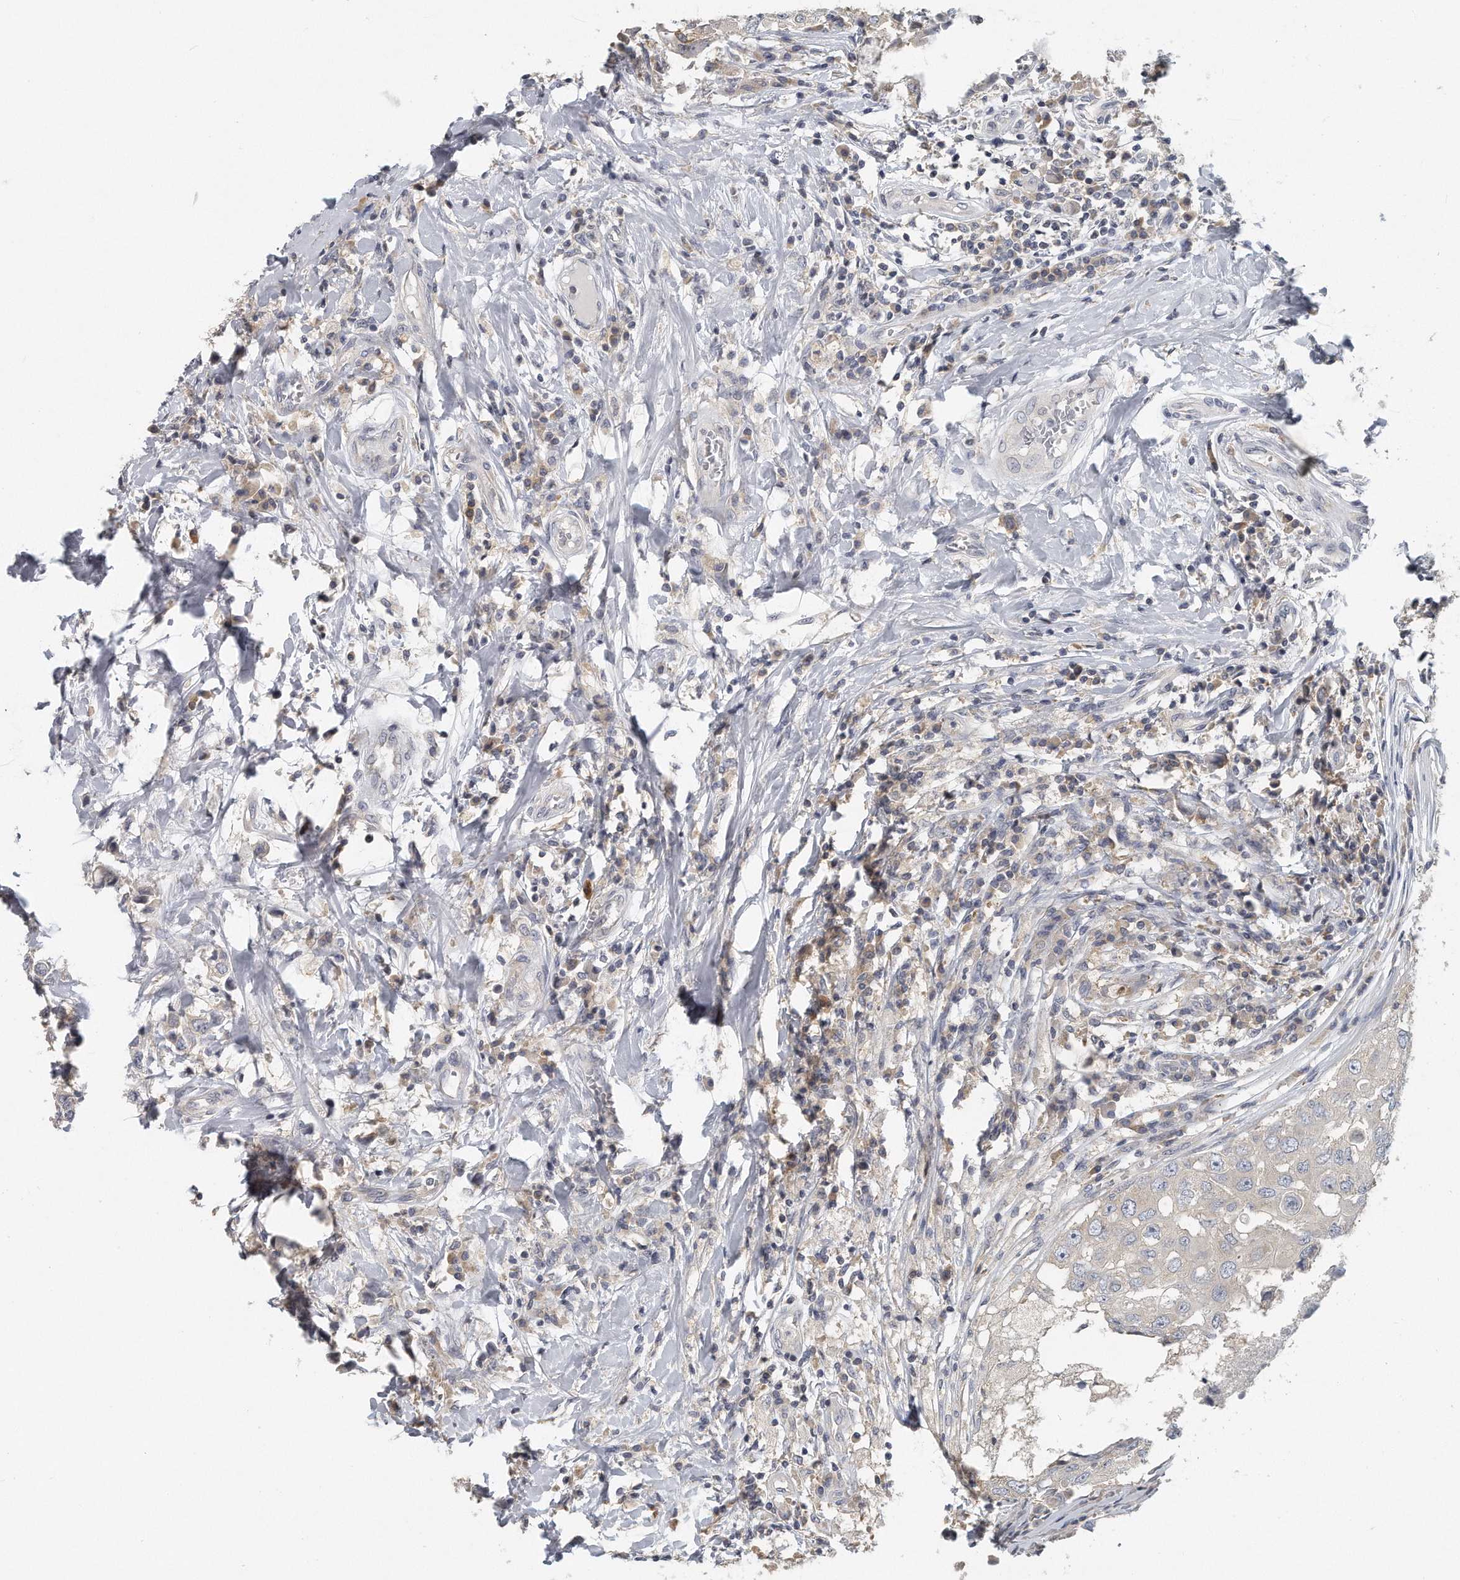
{"staining": {"intensity": "negative", "quantity": "none", "location": "none"}, "tissue": "breast cancer", "cell_type": "Tumor cells", "image_type": "cancer", "snomed": [{"axis": "morphology", "description": "Duct carcinoma"}, {"axis": "topography", "description": "Breast"}], "caption": "Tumor cells are negative for brown protein staining in breast cancer.", "gene": "EIF3I", "patient": {"sex": "female", "age": 27}}